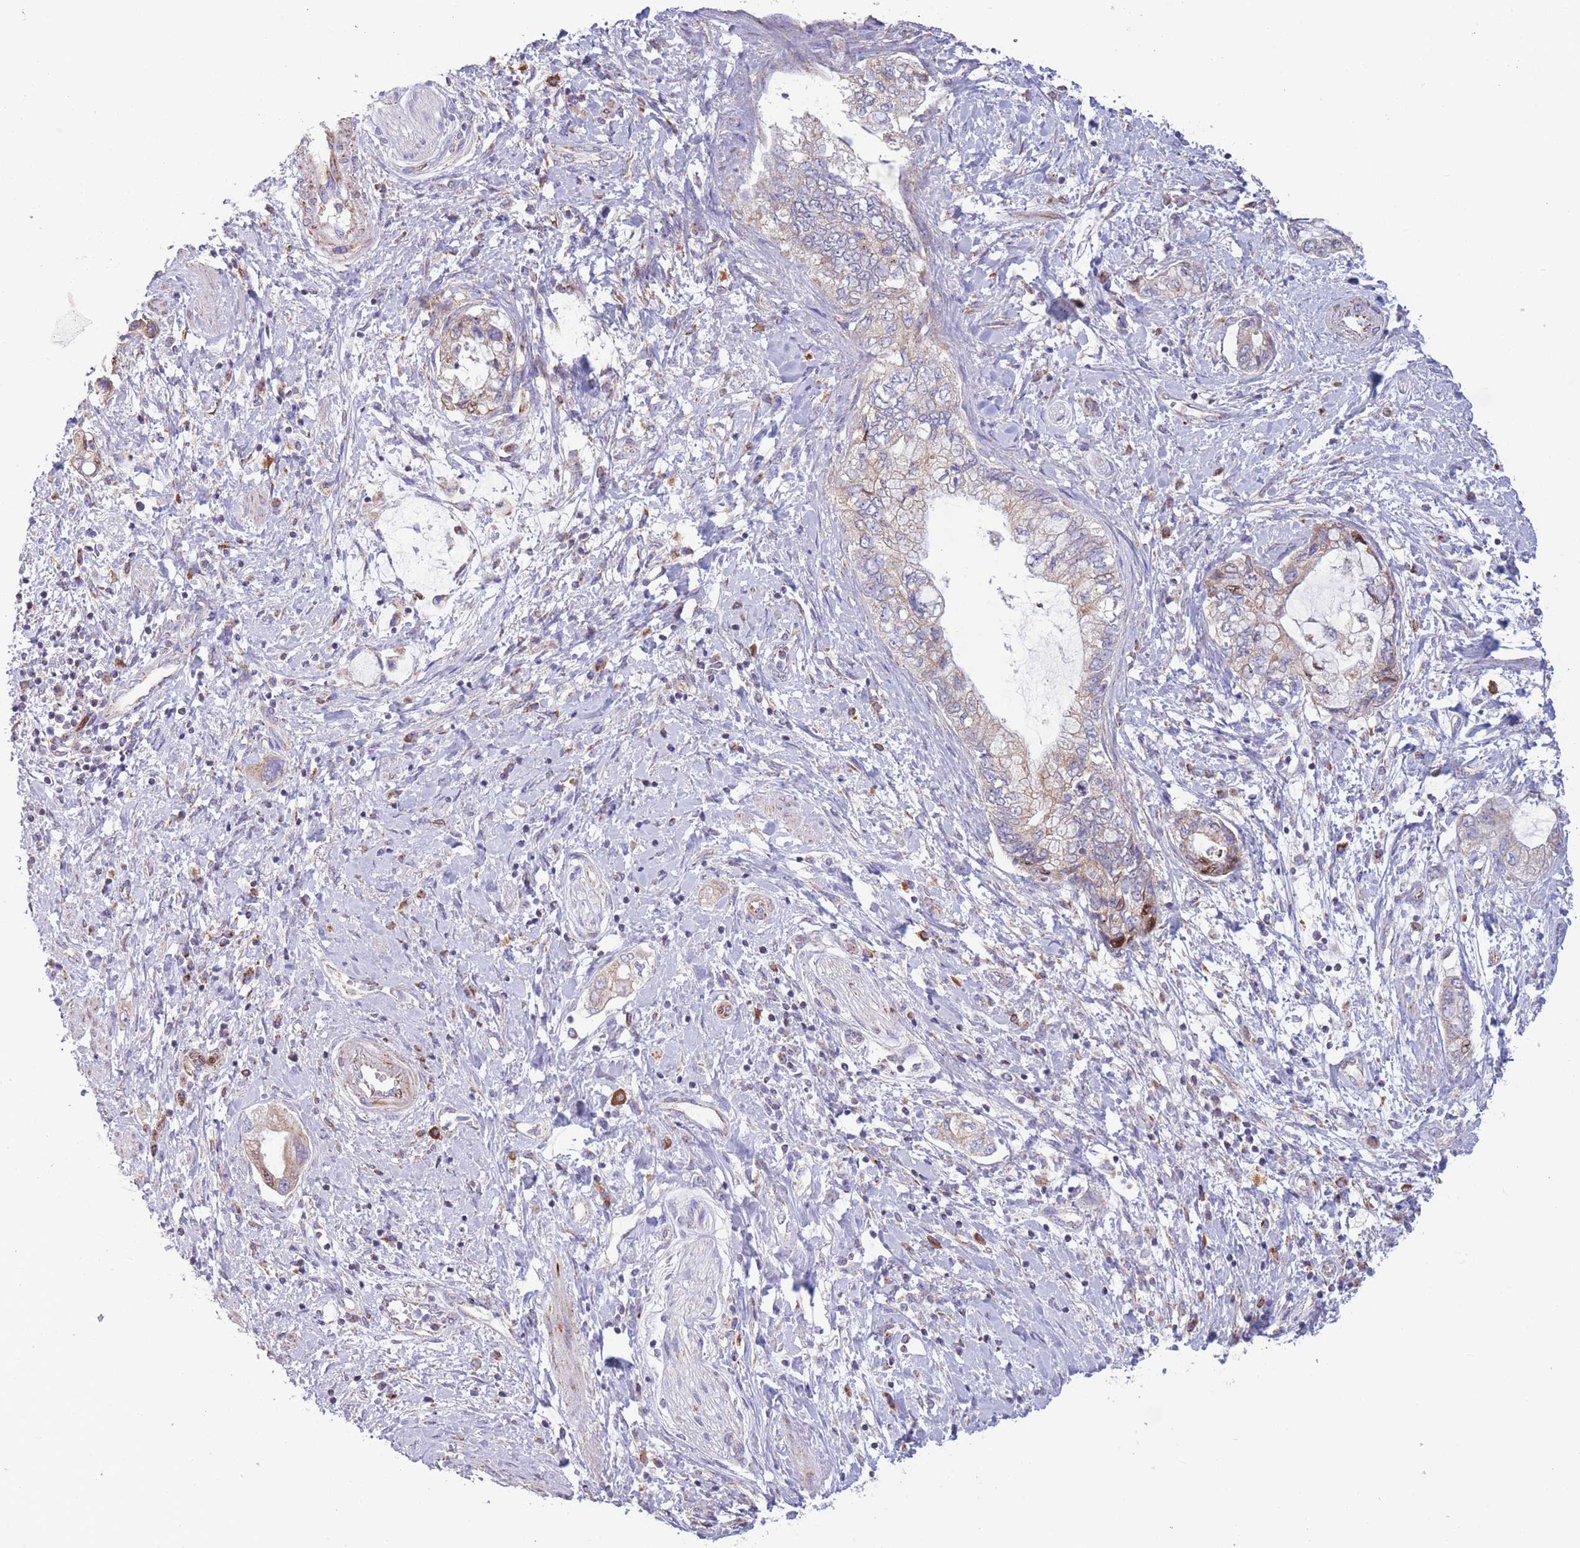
{"staining": {"intensity": "weak", "quantity": "25%-75%", "location": "cytoplasmic/membranous"}, "tissue": "pancreatic cancer", "cell_type": "Tumor cells", "image_type": "cancer", "snomed": [{"axis": "morphology", "description": "Adenocarcinoma, NOS"}, {"axis": "topography", "description": "Pancreas"}], "caption": "Pancreatic cancer (adenocarcinoma) stained with a protein marker exhibits weak staining in tumor cells.", "gene": "PDHA1", "patient": {"sex": "female", "age": 73}}